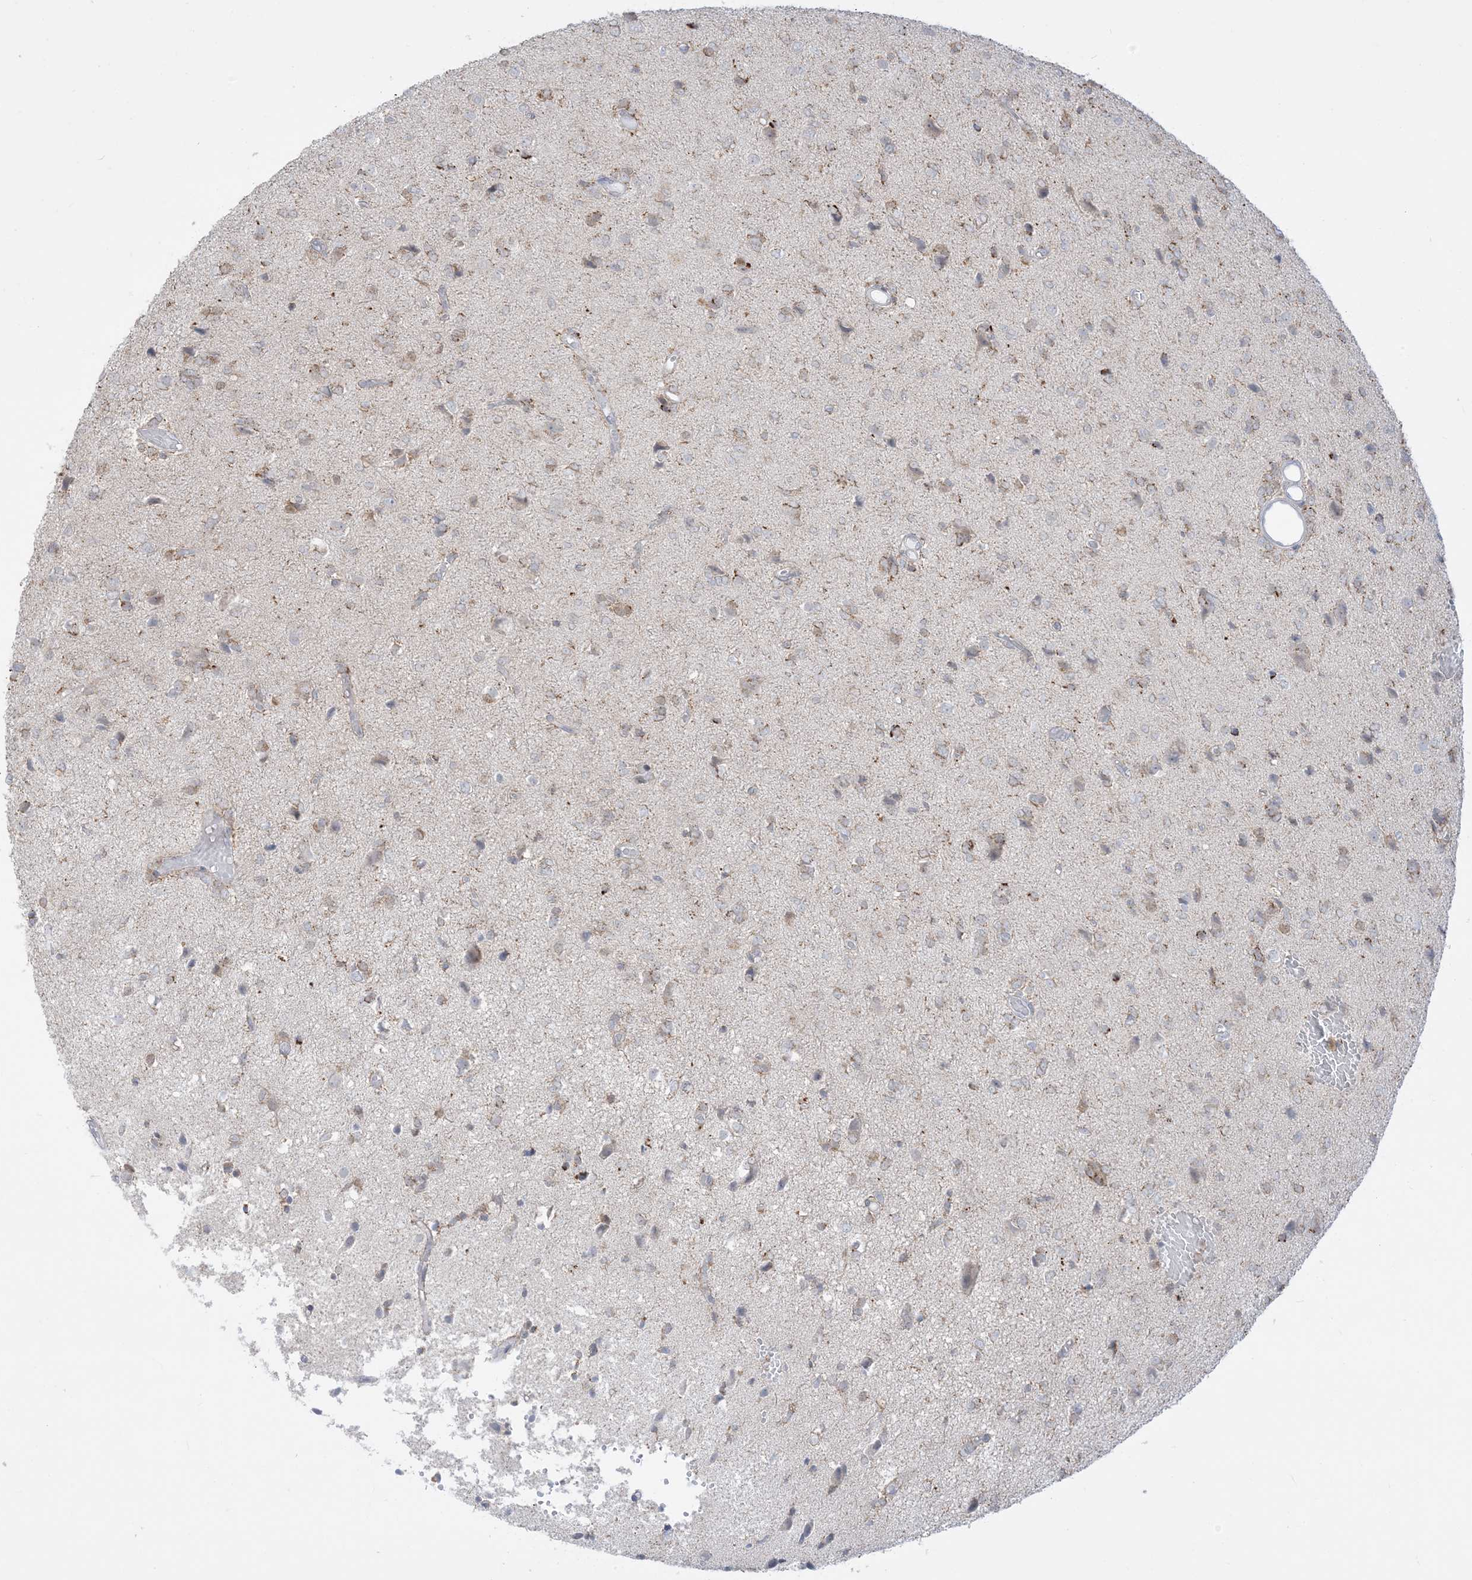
{"staining": {"intensity": "weak", "quantity": "25%-75%", "location": "cytoplasmic/membranous"}, "tissue": "glioma", "cell_type": "Tumor cells", "image_type": "cancer", "snomed": [{"axis": "morphology", "description": "Glioma, malignant, High grade"}, {"axis": "topography", "description": "Brain"}], "caption": "Protein expression analysis of glioma shows weak cytoplasmic/membranous positivity in approximately 25%-75% of tumor cells.", "gene": "KANSL3", "patient": {"sex": "female", "age": 59}}